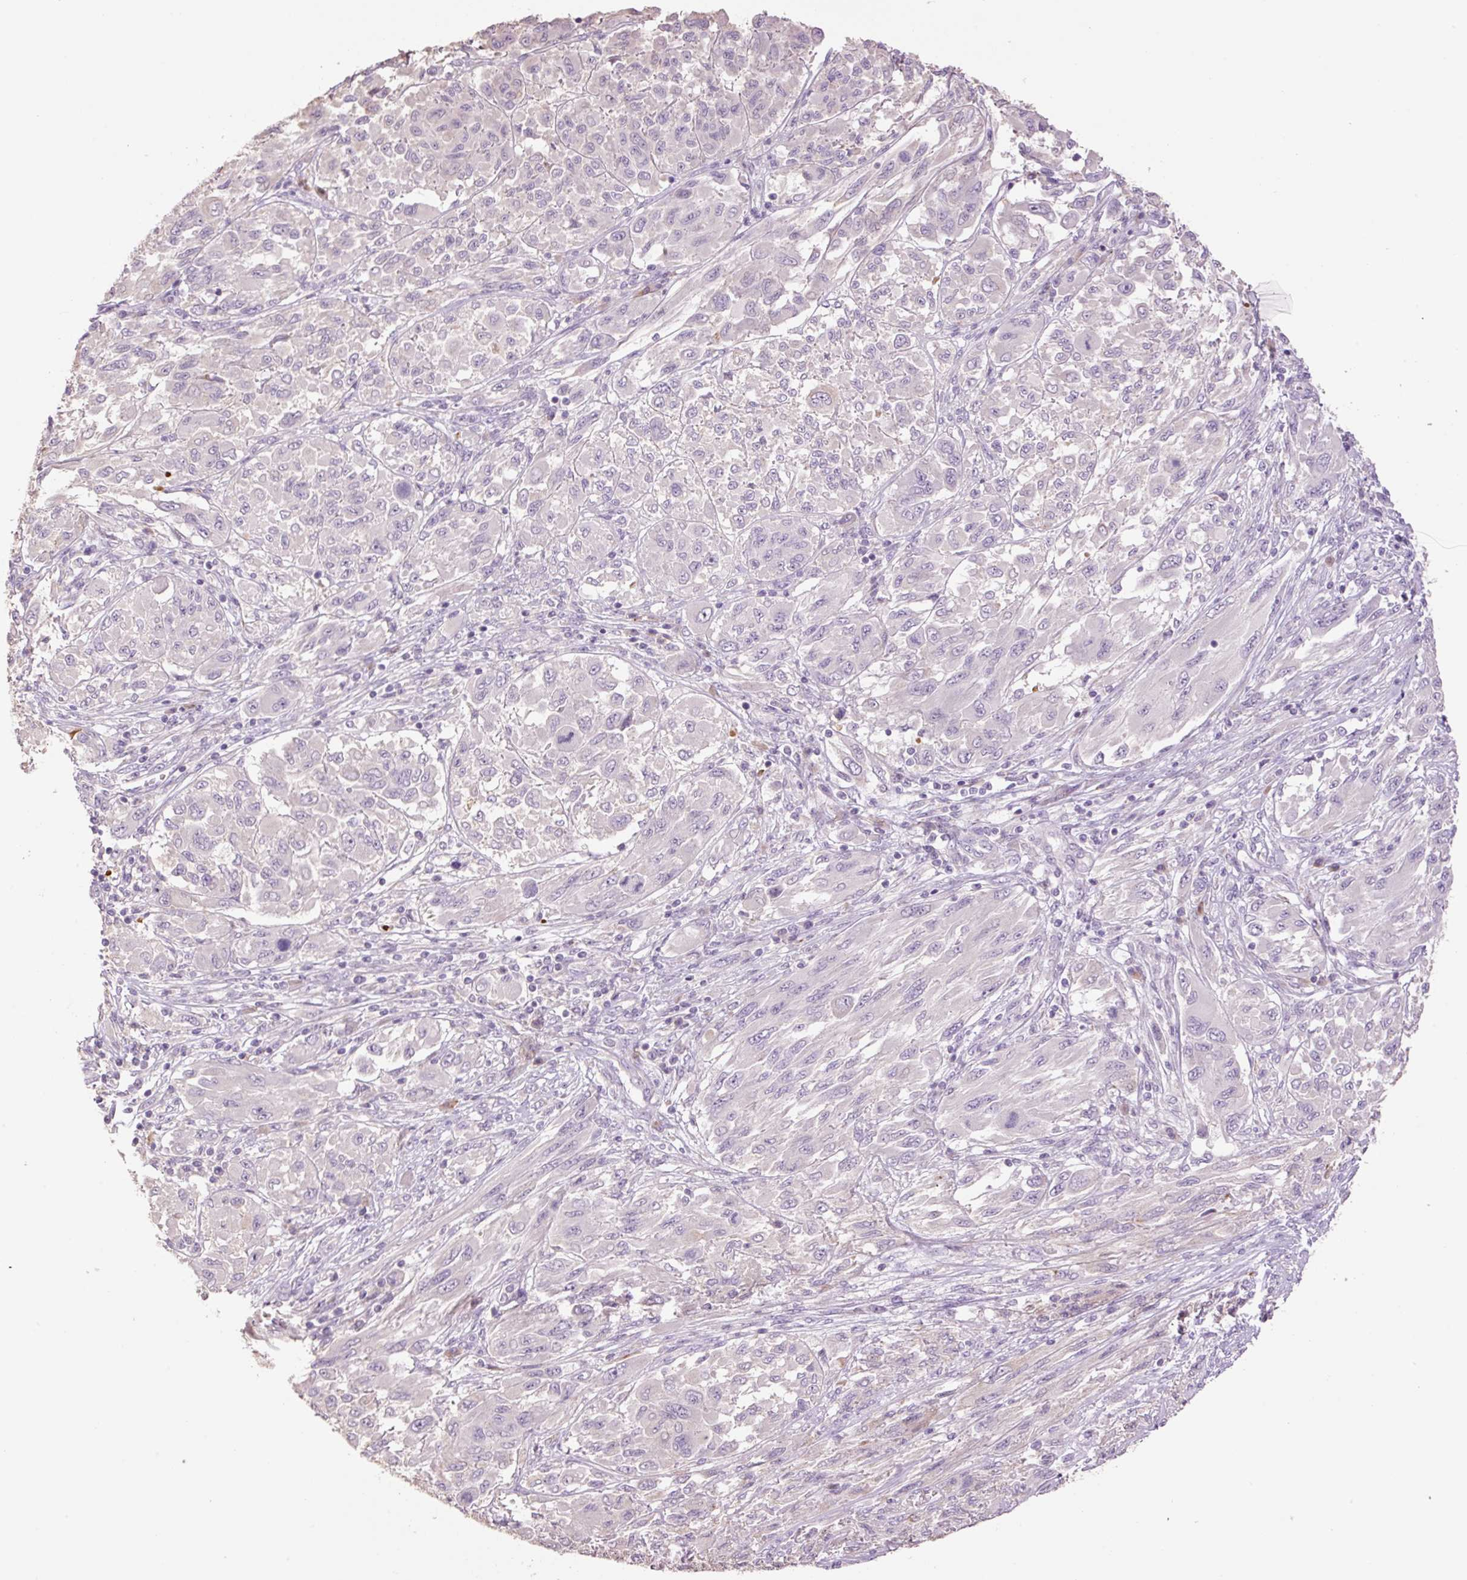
{"staining": {"intensity": "negative", "quantity": "none", "location": "none"}, "tissue": "melanoma", "cell_type": "Tumor cells", "image_type": "cancer", "snomed": [{"axis": "morphology", "description": "Malignant melanoma, NOS"}, {"axis": "topography", "description": "Skin"}], "caption": "A micrograph of human melanoma is negative for staining in tumor cells.", "gene": "HAX1", "patient": {"sex": "female", "age": 91}}